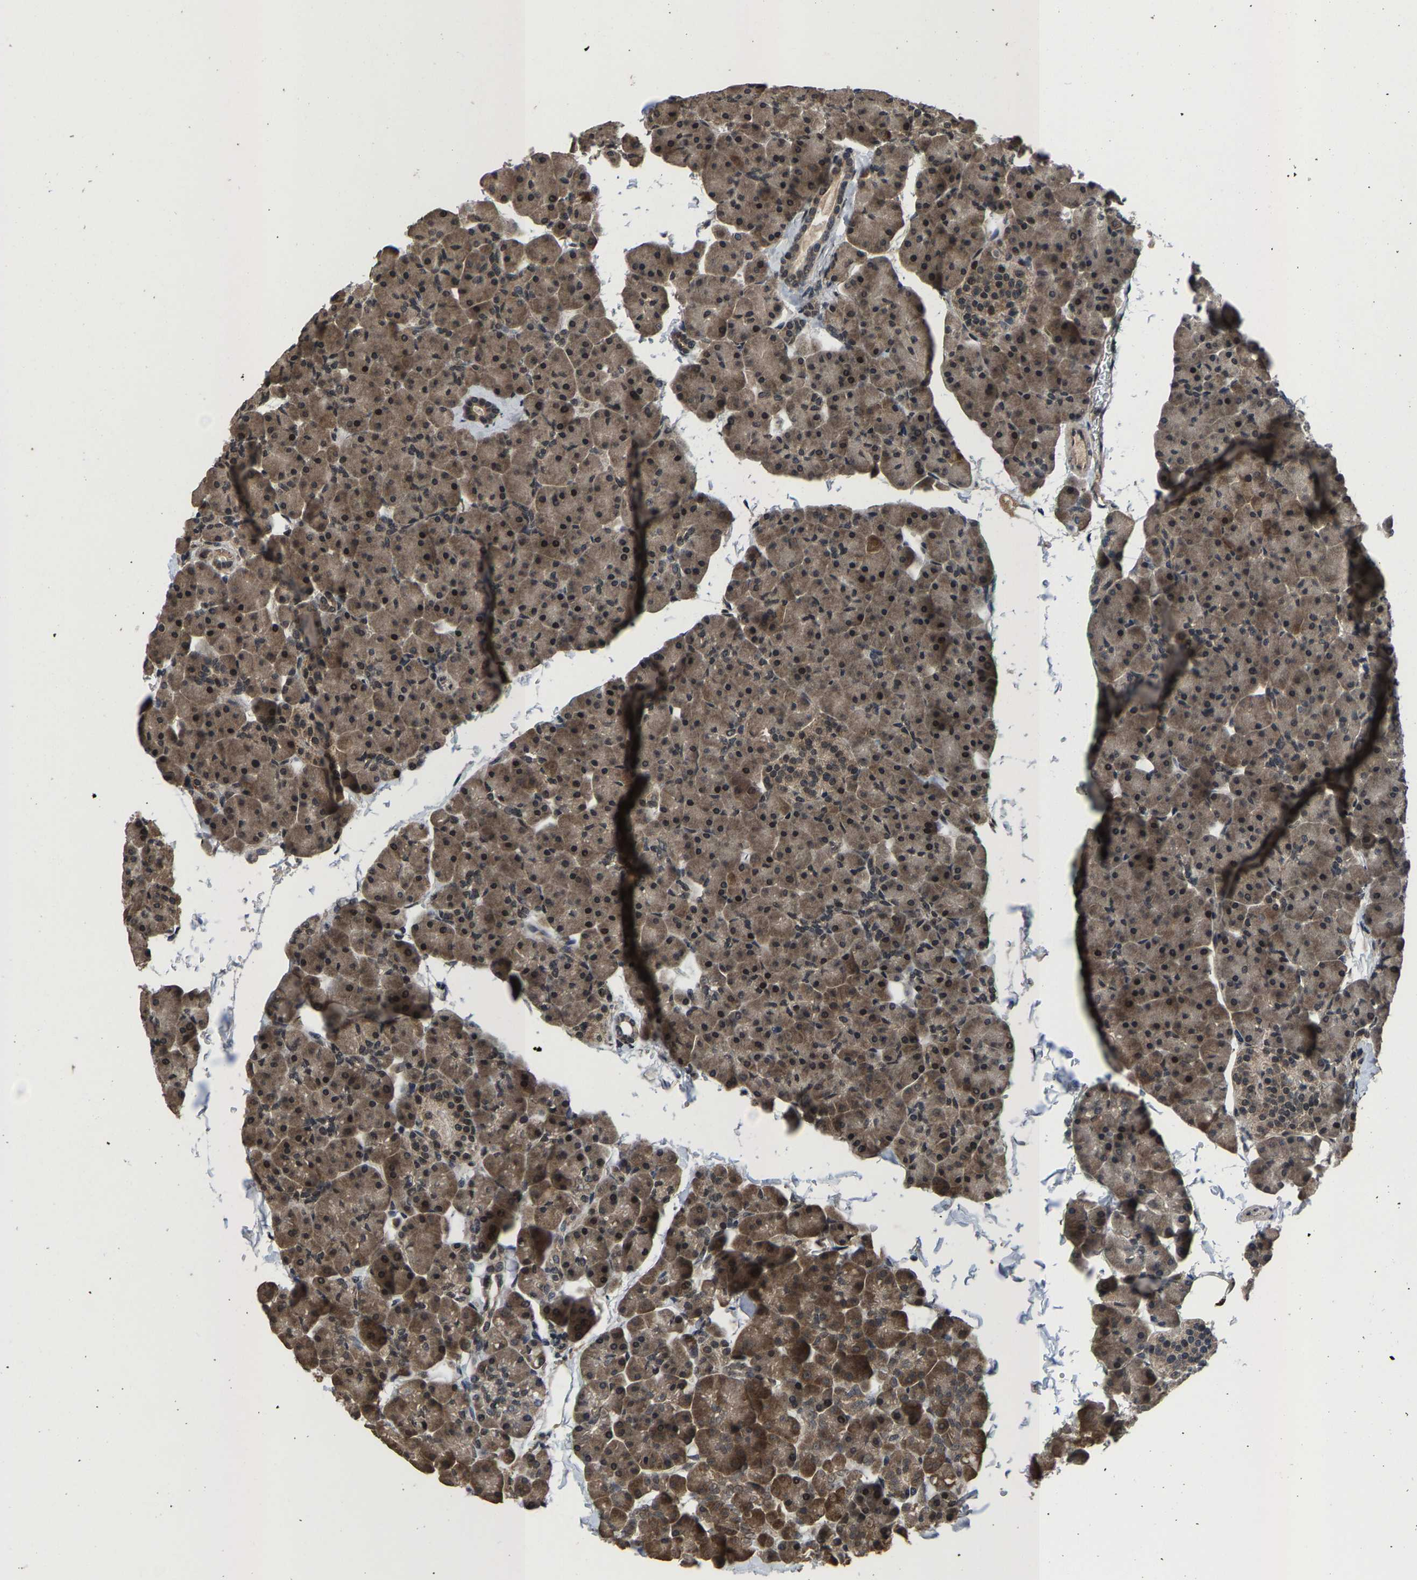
{"staining": {"intensity": "moderate", "quantity": ">75%", "location": "cytoplasmic/membranous,nuclear"}, "tissue": "pancreas", "cell_type": "Exocrine glandular cells", "image_type": "normal", "snomed": [{"axis": "morphology", "description": "Normal tissue, NOS"}, {"axis": "topography", "description": "Pancreas"}], "caption": "Brown immunohistochemical staining in benign pancreas exhibits moderate cytoplasmic/membranous,nuclear expression in approximately >75% of exocrine glandular cells.", "gene": "HUWE1", "patient": {"sex": "male", "age": 35}}